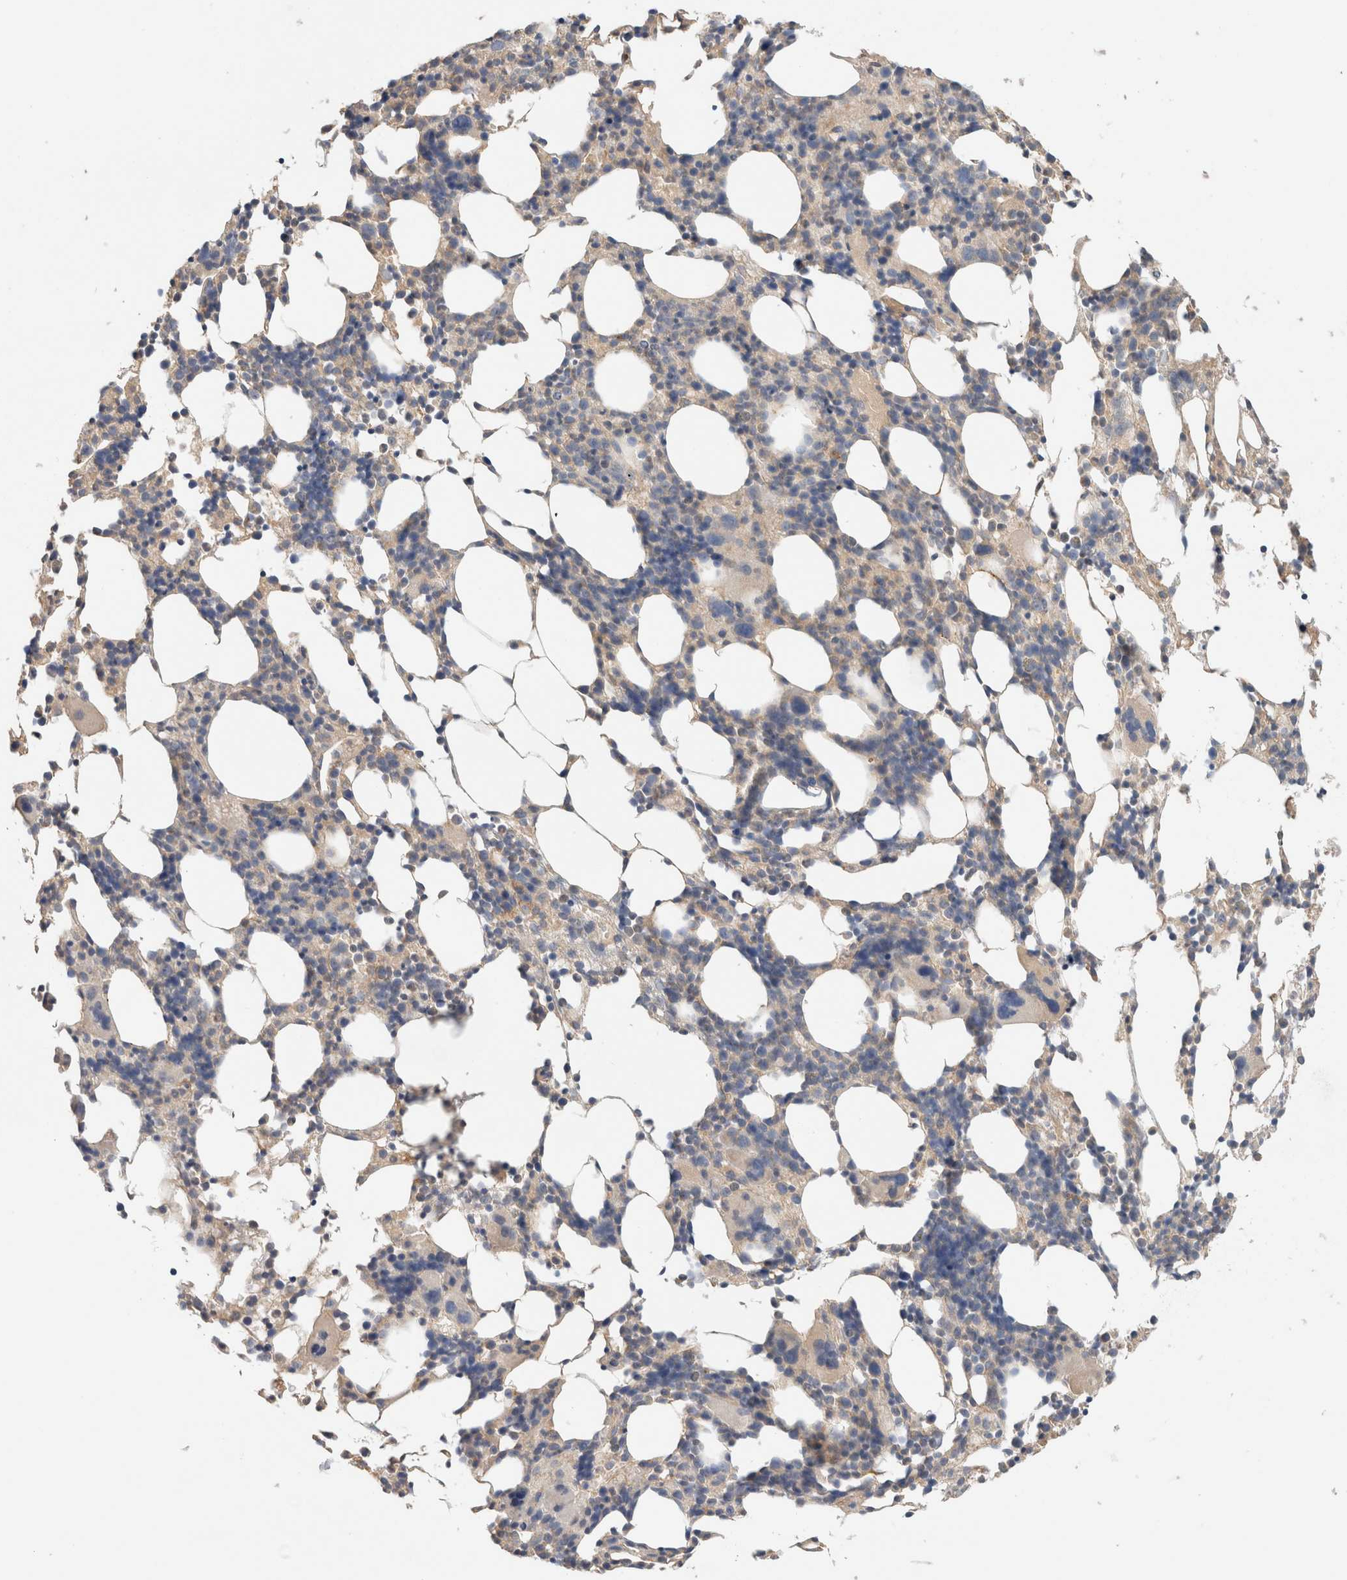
{"staining": {"intensity": "weak", "quantity": "<25%", "location": "cytoplasmic/membranous"}, "tissue": "bone marrow", "cell_type": "Hematopoietic cells", "image_type": "normal", "snomed": [{"axis": "morphology", "description": "Normal tissue, NOS"}, {"axis": "morphology", "description": "Inflammation, NOS"}, {"axis": "topography", "description": "Bone marrow"}], "caption": "Hematopoietic cells are negative for brown protein staining in benign bone marrow. (Stains: DAB (3,3'-diaminobenzidine) immunohistochemistry (IHC) with hematoxylin counter stain, Microscopy: brightfield microscopy at high magnification).", "gene": "B3GNTL1", "patient": {"sex": "male", "age": 55}}